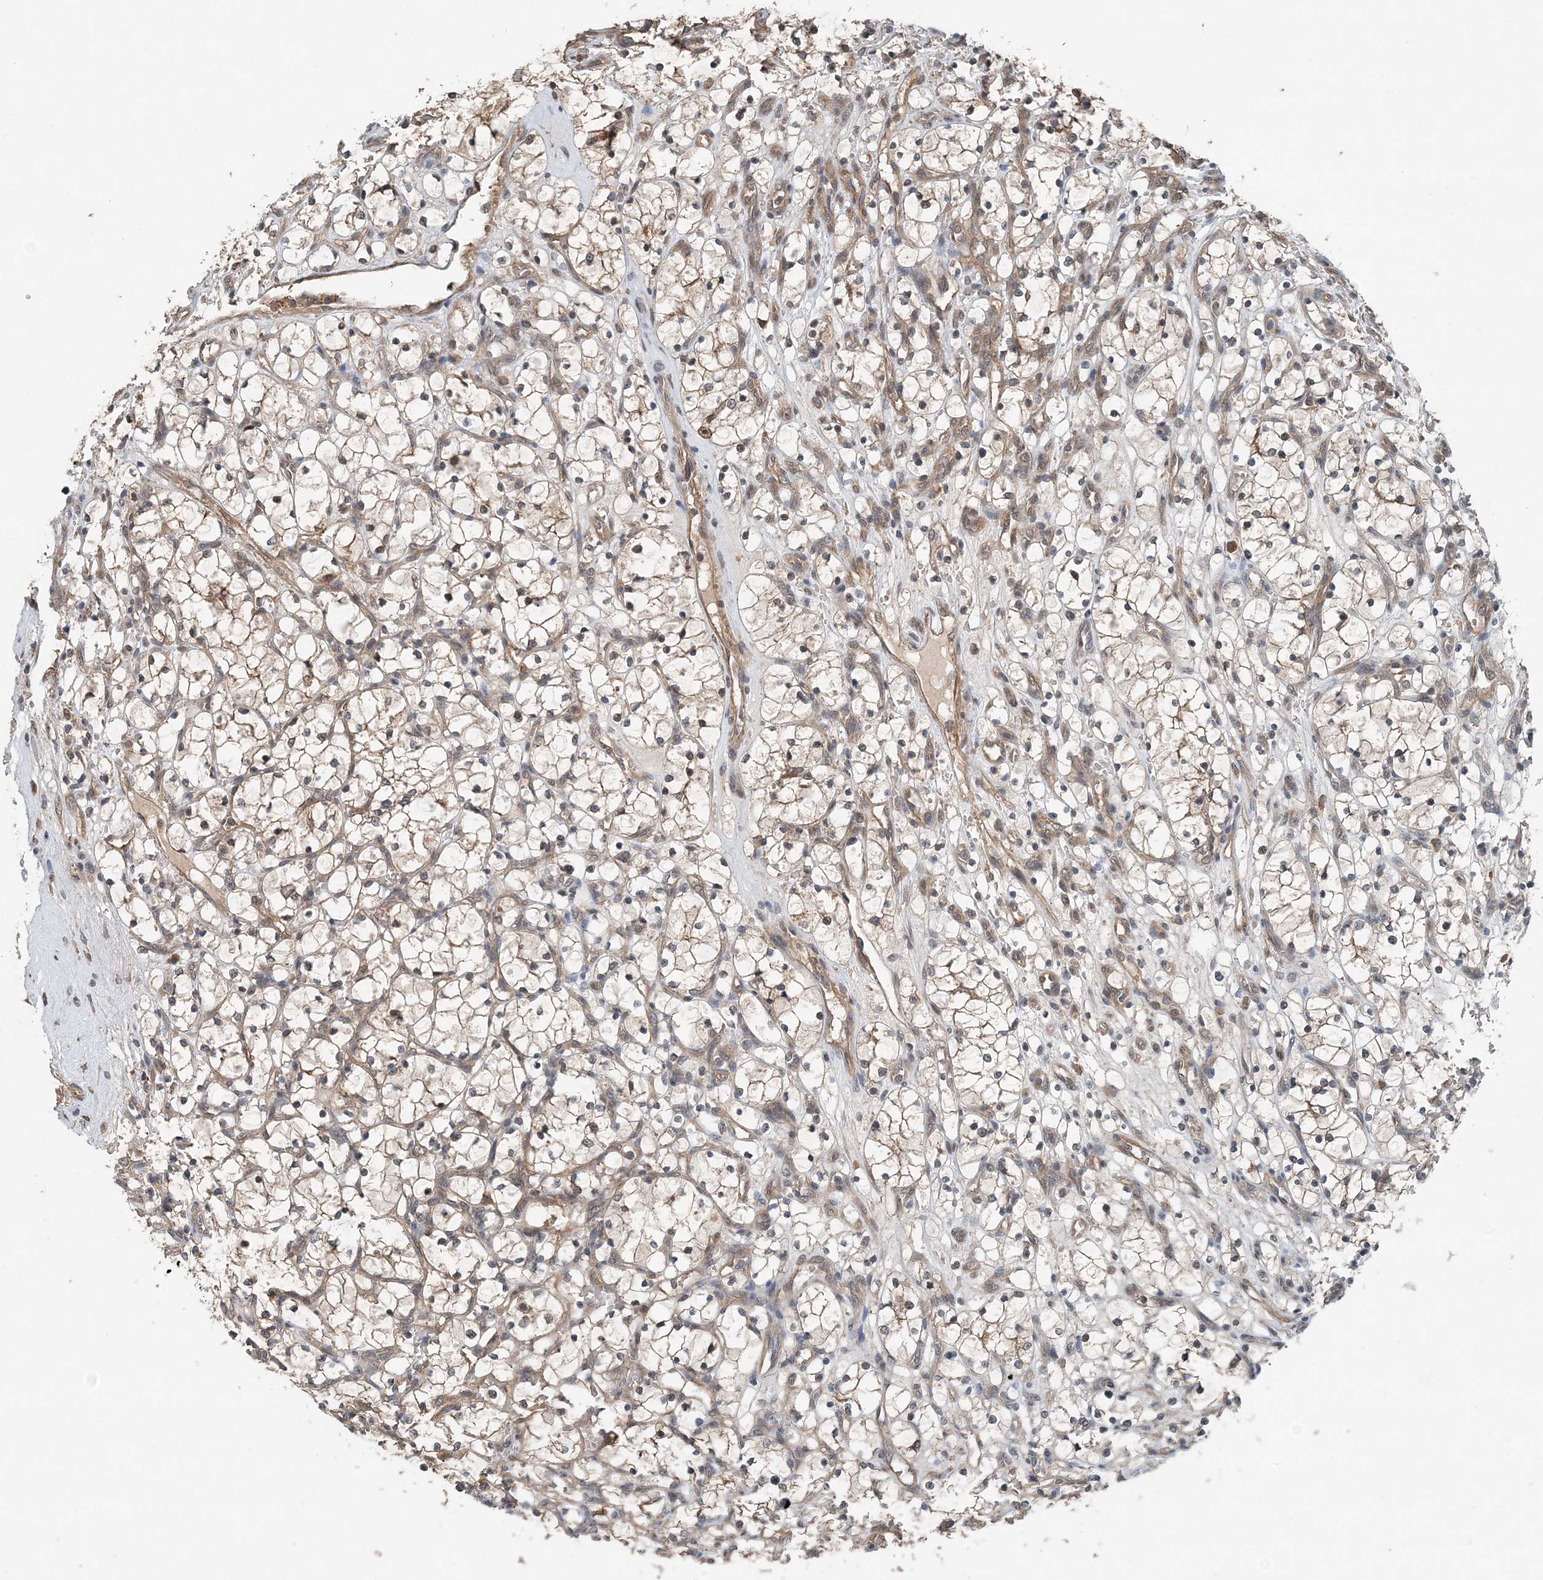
{"staining": {"intensity": "weak", "quantity": "25%-75%", "location": "cytoplasmic/membranous"}, "tissue": "renal cancer", "cell_type": "Tumor cells", "image_type": "cancer", "snomed": [{"axis": "morphology", "description": "Adenocarcinoma, NOS"}, {"axis": "topography", "description": "Kidney"}], "caption": "Immunohistochemistry staining of renal cancer (adenocarcinoma), which displays low levels of weak cytoplasmic/membranous expression in approximately 25%-75% of tumor cells indicating weak cytoplasmic/membranous protein positivity. The staining was performed using DAB (3,3'-diaminobenzidine) (brown) for protein detection and nuclei were counterstained in hematoxylin (blue).", "gene": "SMPD3", "patient": {"sex": "female", "age": 69}}